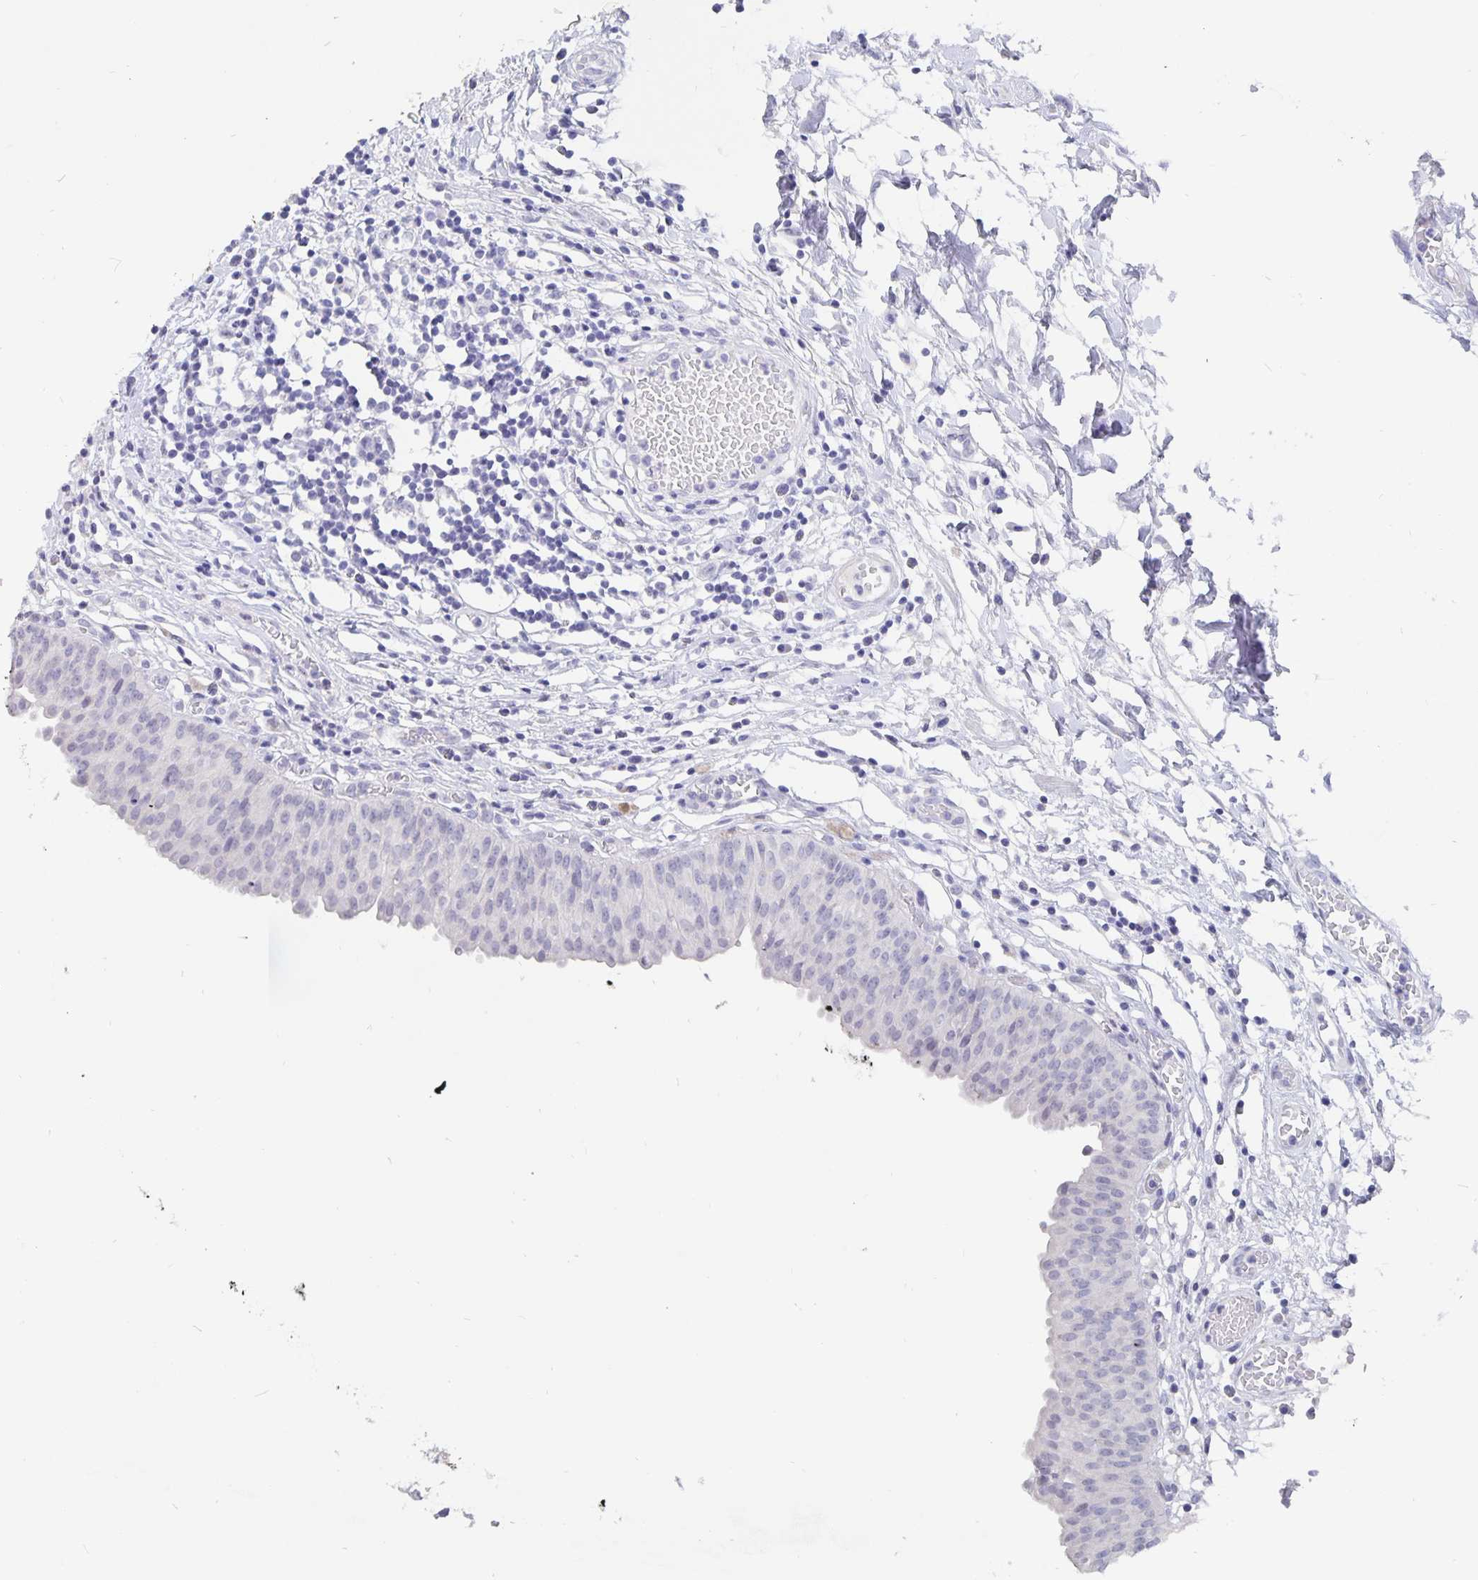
{"staining": {"intensity": "negative", "quantity": "none", "location": "none"}, "tissue": "urinary bladder", "cell_type": "Urothelial cells", "image_type": "normal", "snomed": [{"axis": "morphology", "description": "Normal tissue, NOS"}, {"axis": "topography", "description": "Urinary bladder"}], "caption": "This is a micrograph of immunohistochemistry (IHC) staining of benign urinary bladder, which shows no expression in urothelial cells.", "gene": "SMOC1", "patient": {"sex": "male", "age": 64}}